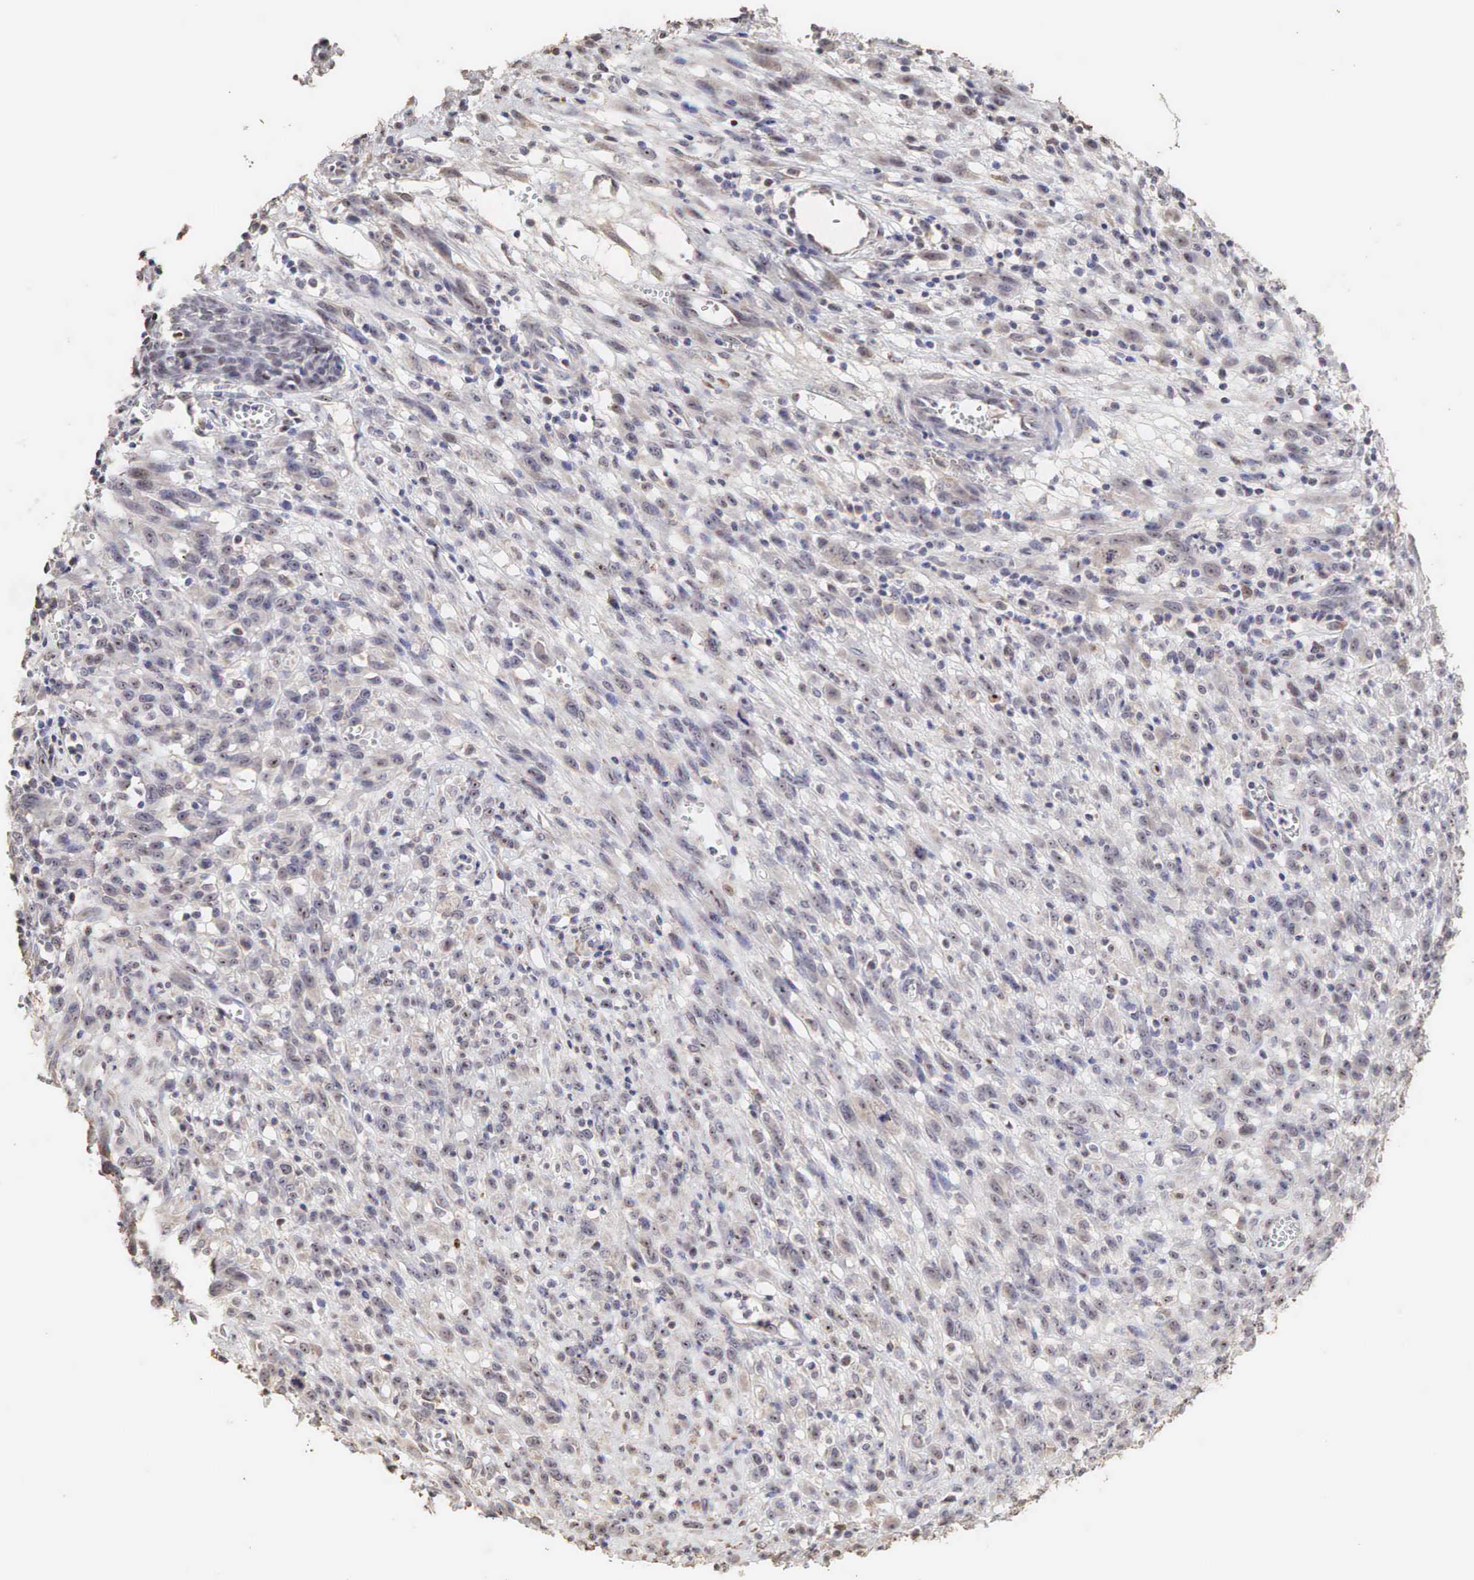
{"staining": {"intensity": "moderate", "quantity": ">75%", "location": "cytoplasmic/membranous,nuclear"}, "tissue": "melanoma", "cell_type": "Tumor cells", "image_type": "cancer", "snomed": [{"axis": "morphology", "description": "Malignant melanoma, NOS"}, {"axis": "topography", "description": "Skin"}], "caption": "Approximately >75% of tumor cells in malignant melanoma show moderate cytoplasmic/membranous and nuclear protein staining as visualized by brown immunohistochemical staining.", "gene": "DKC1", "patient": {"sex": "male", "age": 51}}